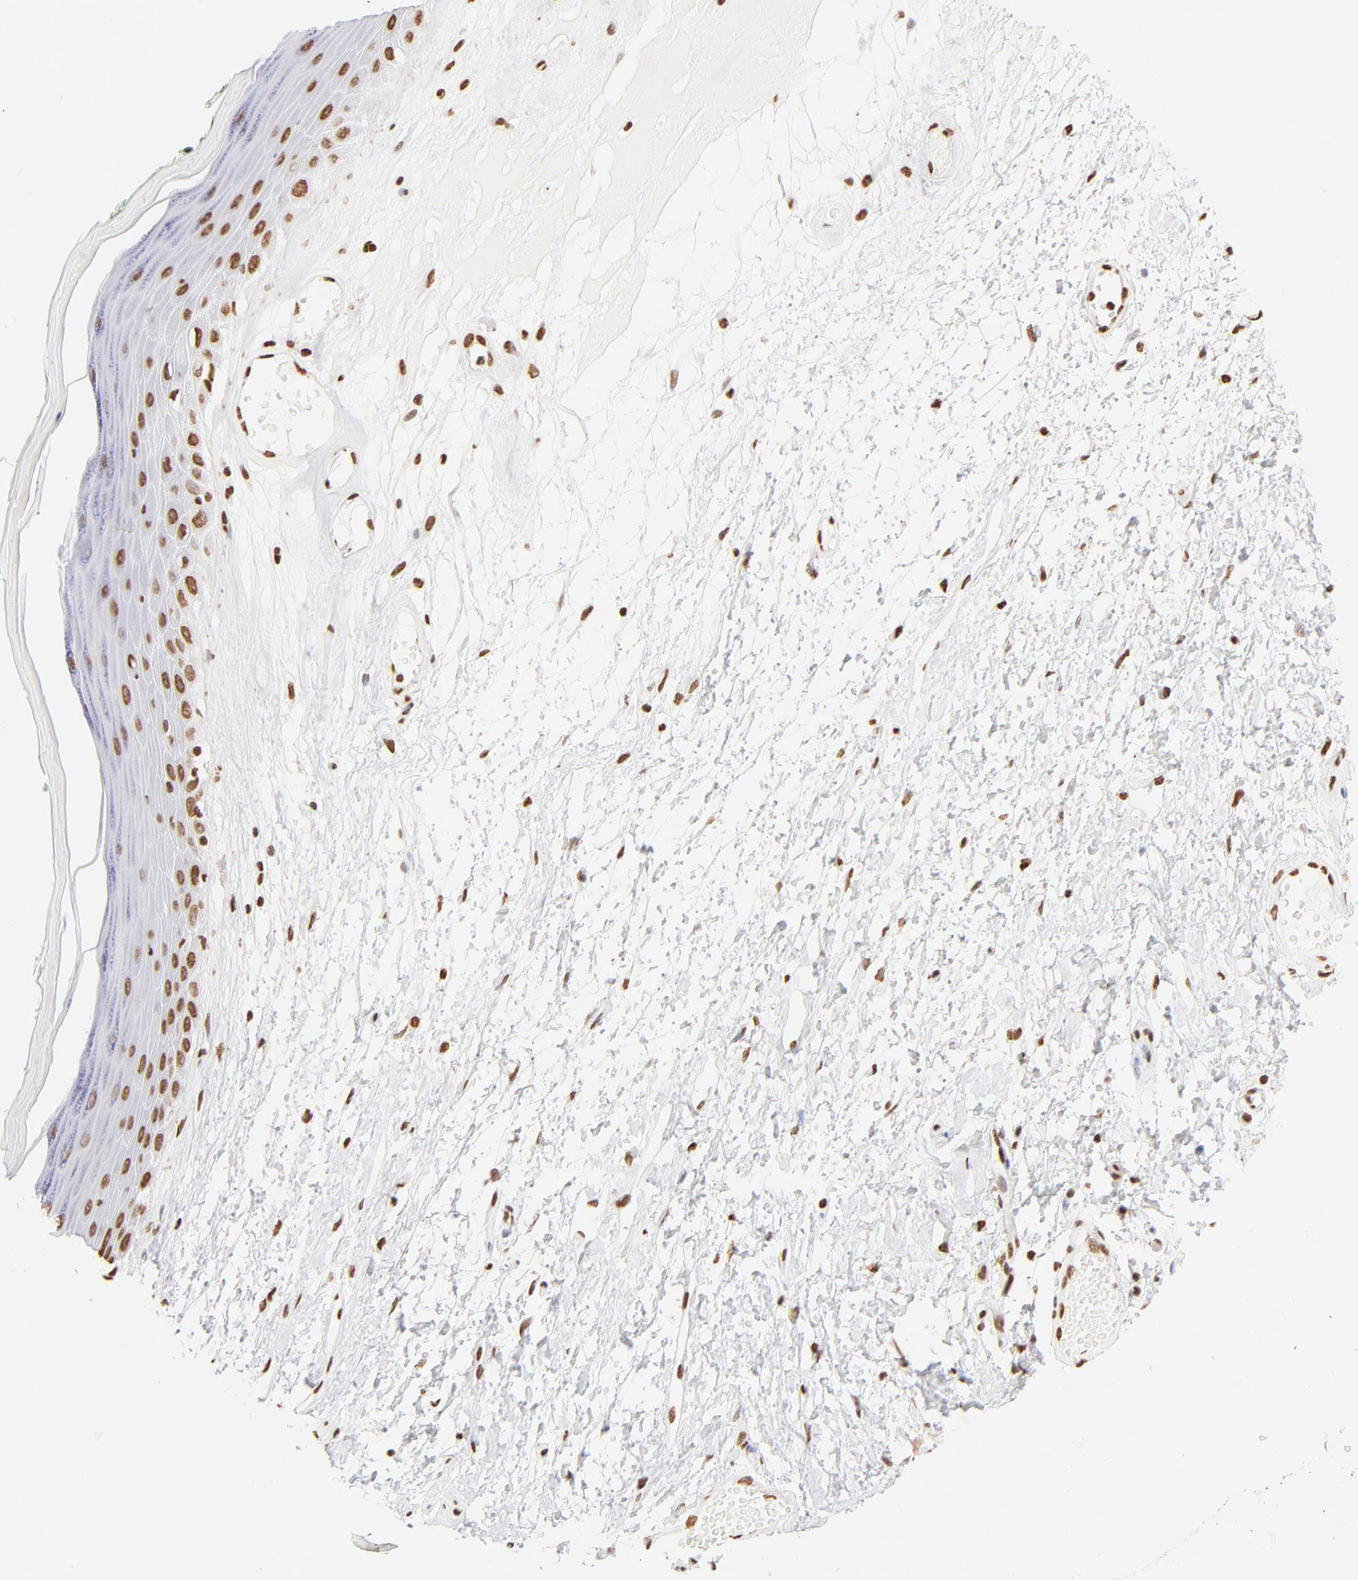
{"staining": {"intensity": "moderate", "quantity": ">75%", "location": "nuclear"}, "tissue": "skin", "cell_type": "Epidermal cells", "image_type": "normal", "snomed": [{"axis": "morphology", "description": "Normal tissue, NOS"}, {"axis": "morphology", "description": "Inflammation, NOS"}, {"axis": "topography", "description": "Vulva"}], "caption": "An image of human skin stained for a protein exhibits moderate nuclear brown staining in epidermal cells. (IHC, brightfield microscopy, high magnification).", "gene": "ZNF540", "patient": {"sex": "female", "age": 84}}